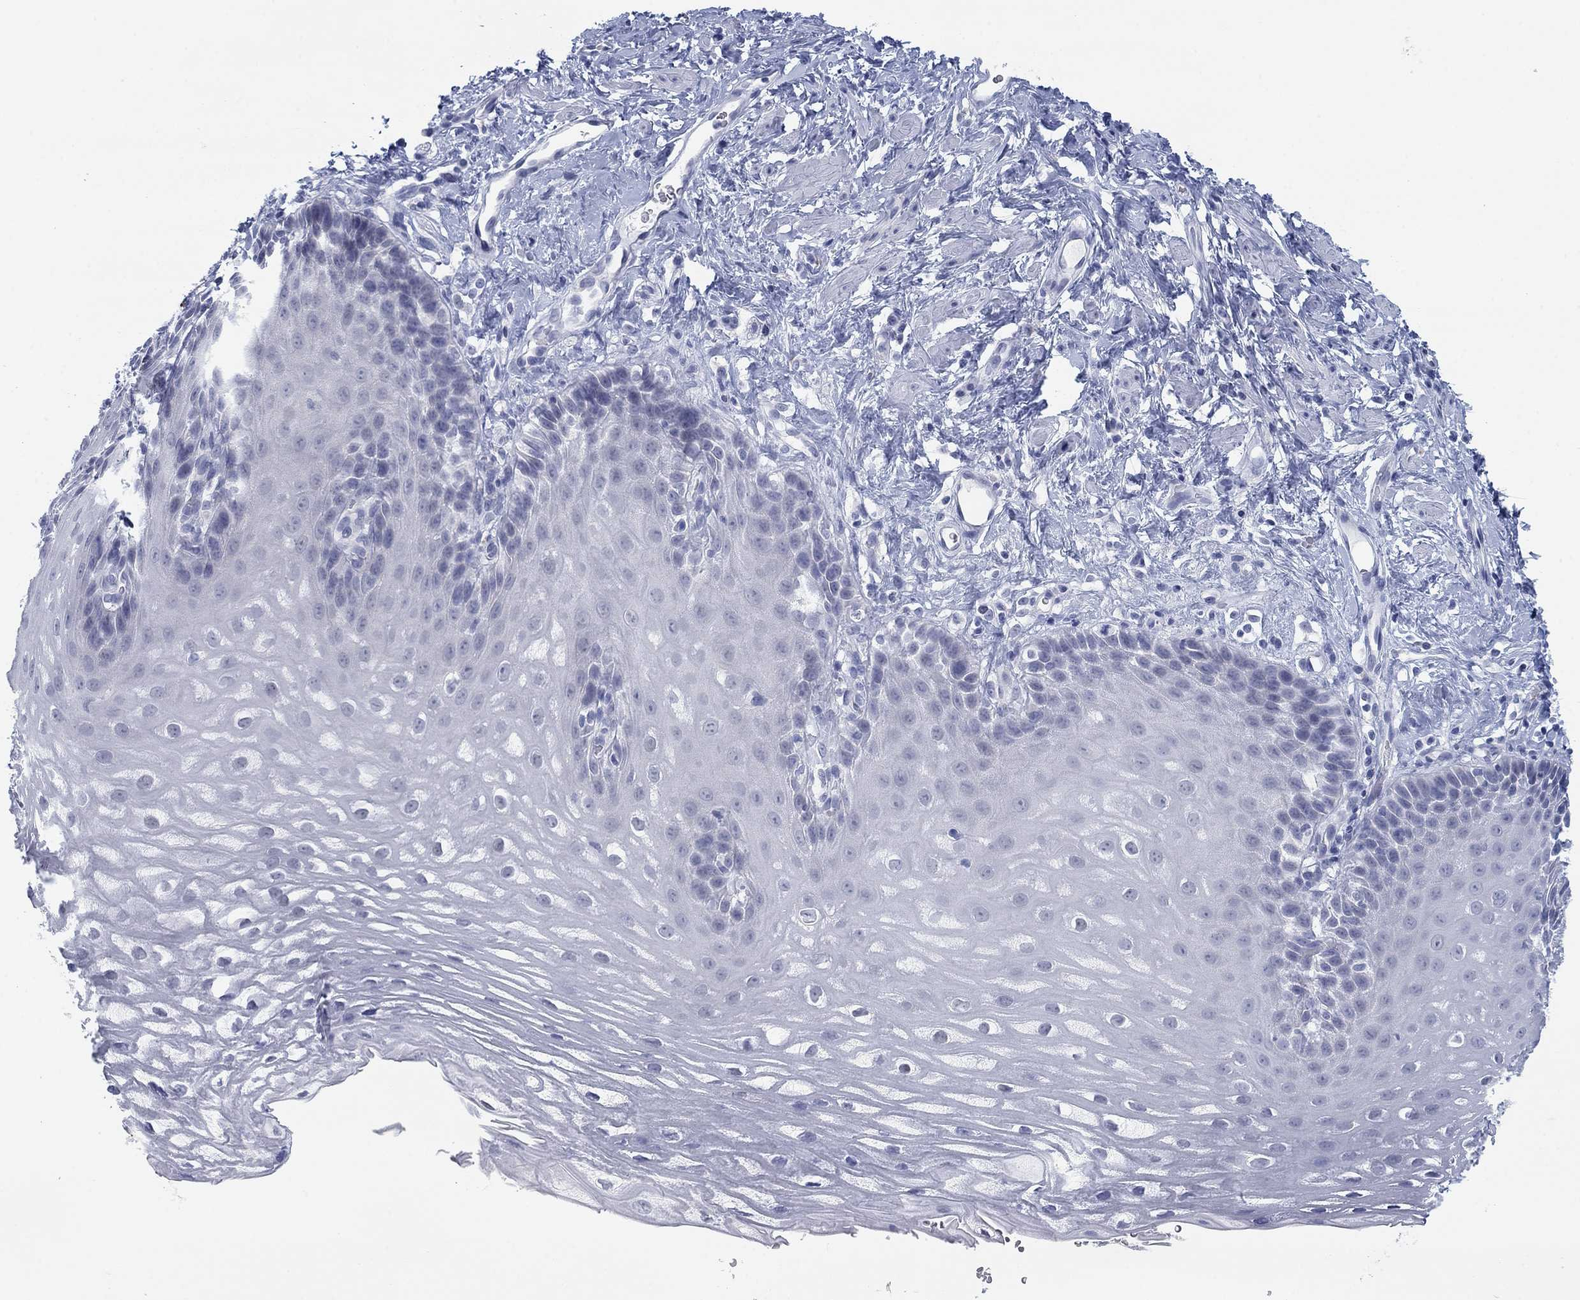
{"staining": {"intensity": "negative", "quantity": "none", "location": "none"}, "tissue": "esophagus", "cell_type": "Squamous epithelial cells", "image_type": "normal", "snomed": [{"axis": "morphology", "description": "Normal tissue, NOS"}, {"axis": "topography", "description": "Esophagus"}], "caption": "Immunohistochemistry histopathology image of benign esophagus: esophagus stained with DAB demonstrates no significant protein staining in squamous epithelial cells. (DAB immunohistochemistry with hematoxylin counter stain).", "gene": "DNAL1", "patient": {"sex": "male", "age": 64}}